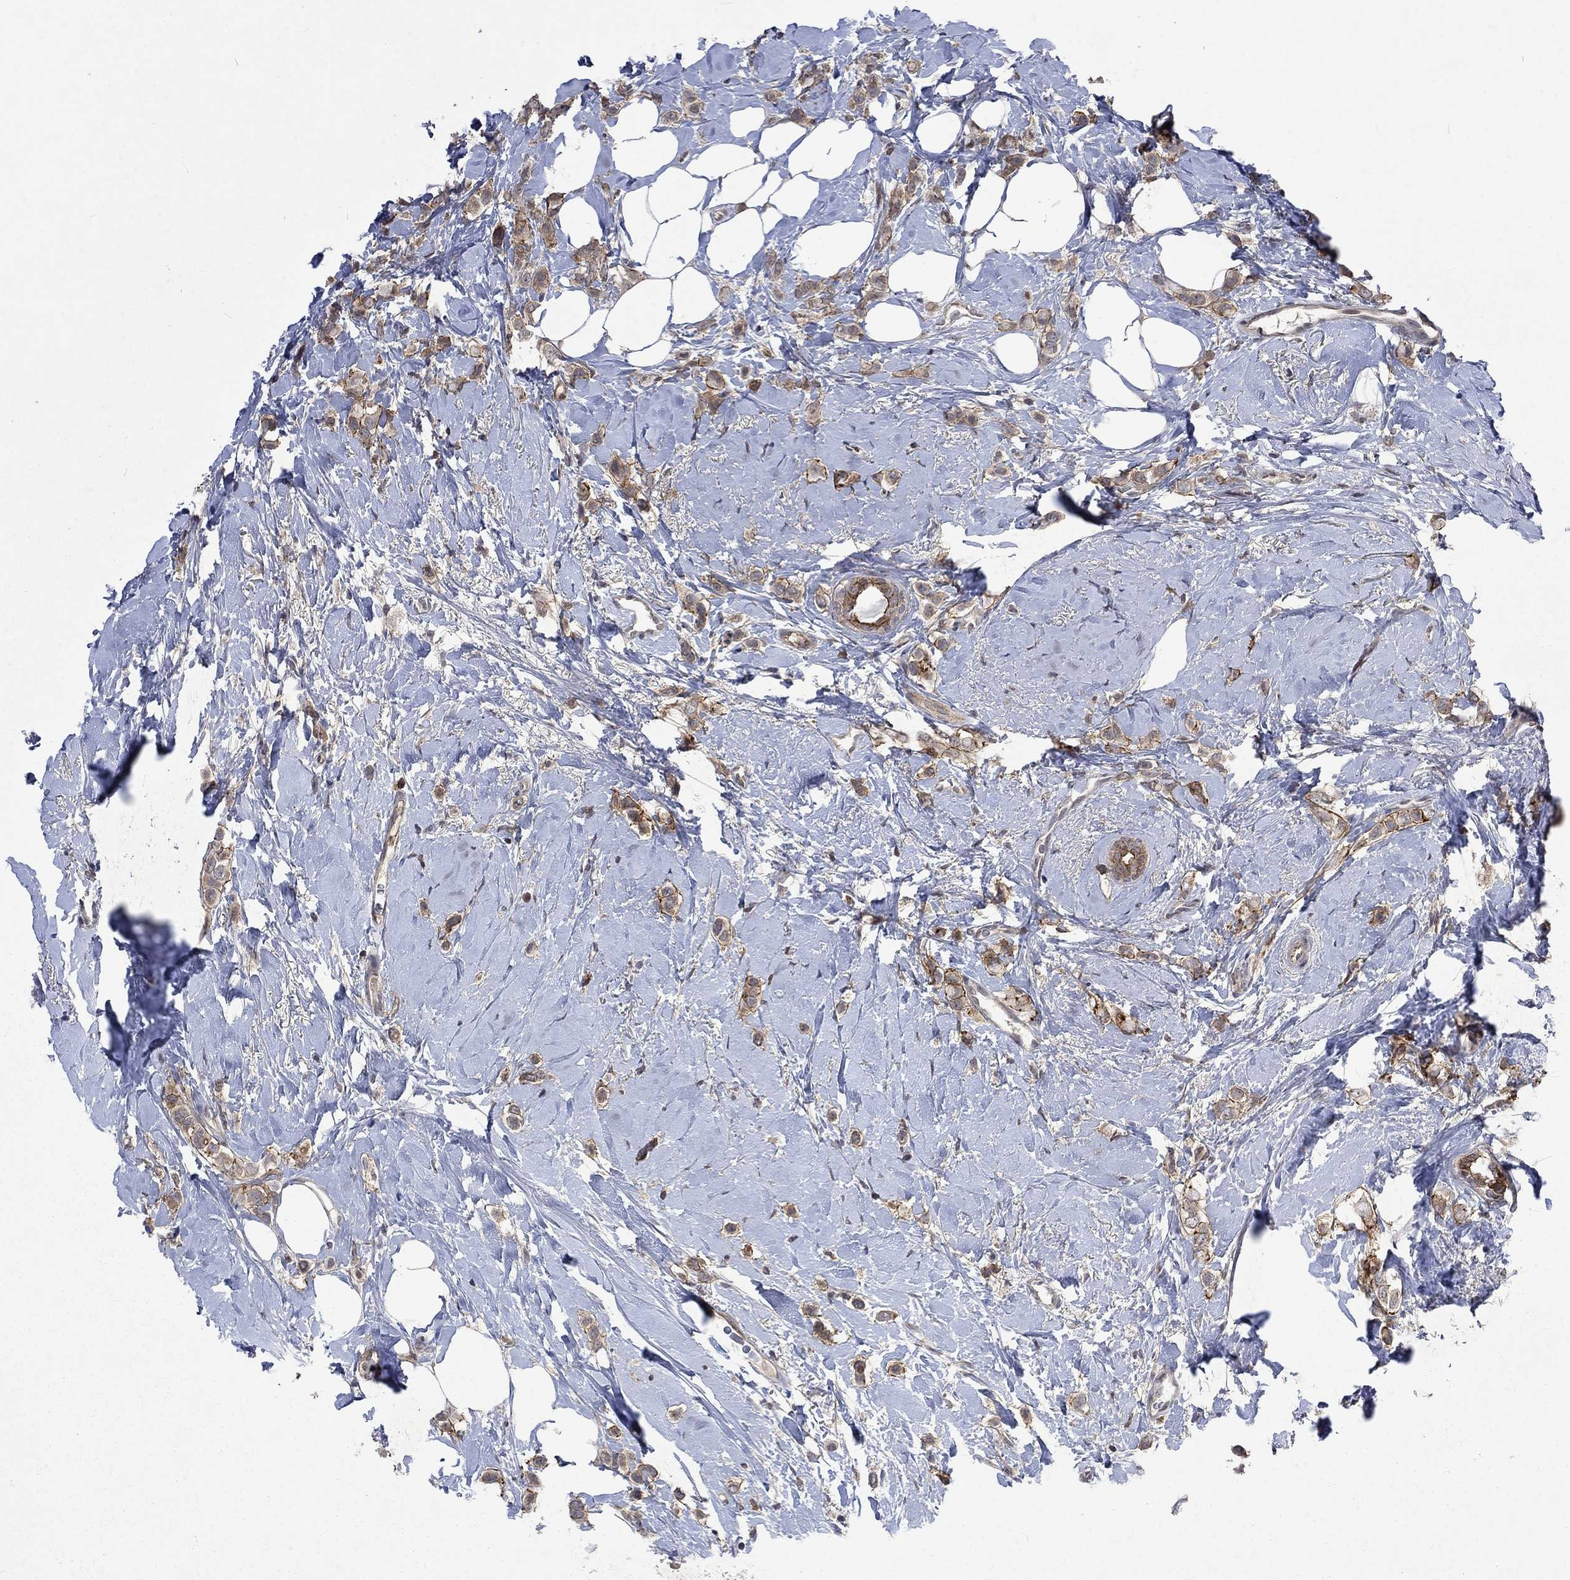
{"staining": {"intensity": "strong", "quantity": "25%-75%", "location": "cytoplasmic/membranous"}, "tissue": "breast cancer", "cell_type": "Tumor cells", "image_type": "cancer", "snomed": [{"axis": "morphology", "description": "Lobular carcinoma"}, {"axis": "topography", "description": "Breast"}], "caption": "Immunohistochemistry histopathology image of neoplastic tissue: human breast cancer (lobular carcinoma) stained using immunohistochemistry (IHC) exhibits high levels of strong protein expression localized specifically in the cytoplasmic/membranous of tumor cells, appearing as a cytoplasmic/membranous brown color.", "gene": "PPP1R9A", "patient": {"sex": "female", "age": 66}}